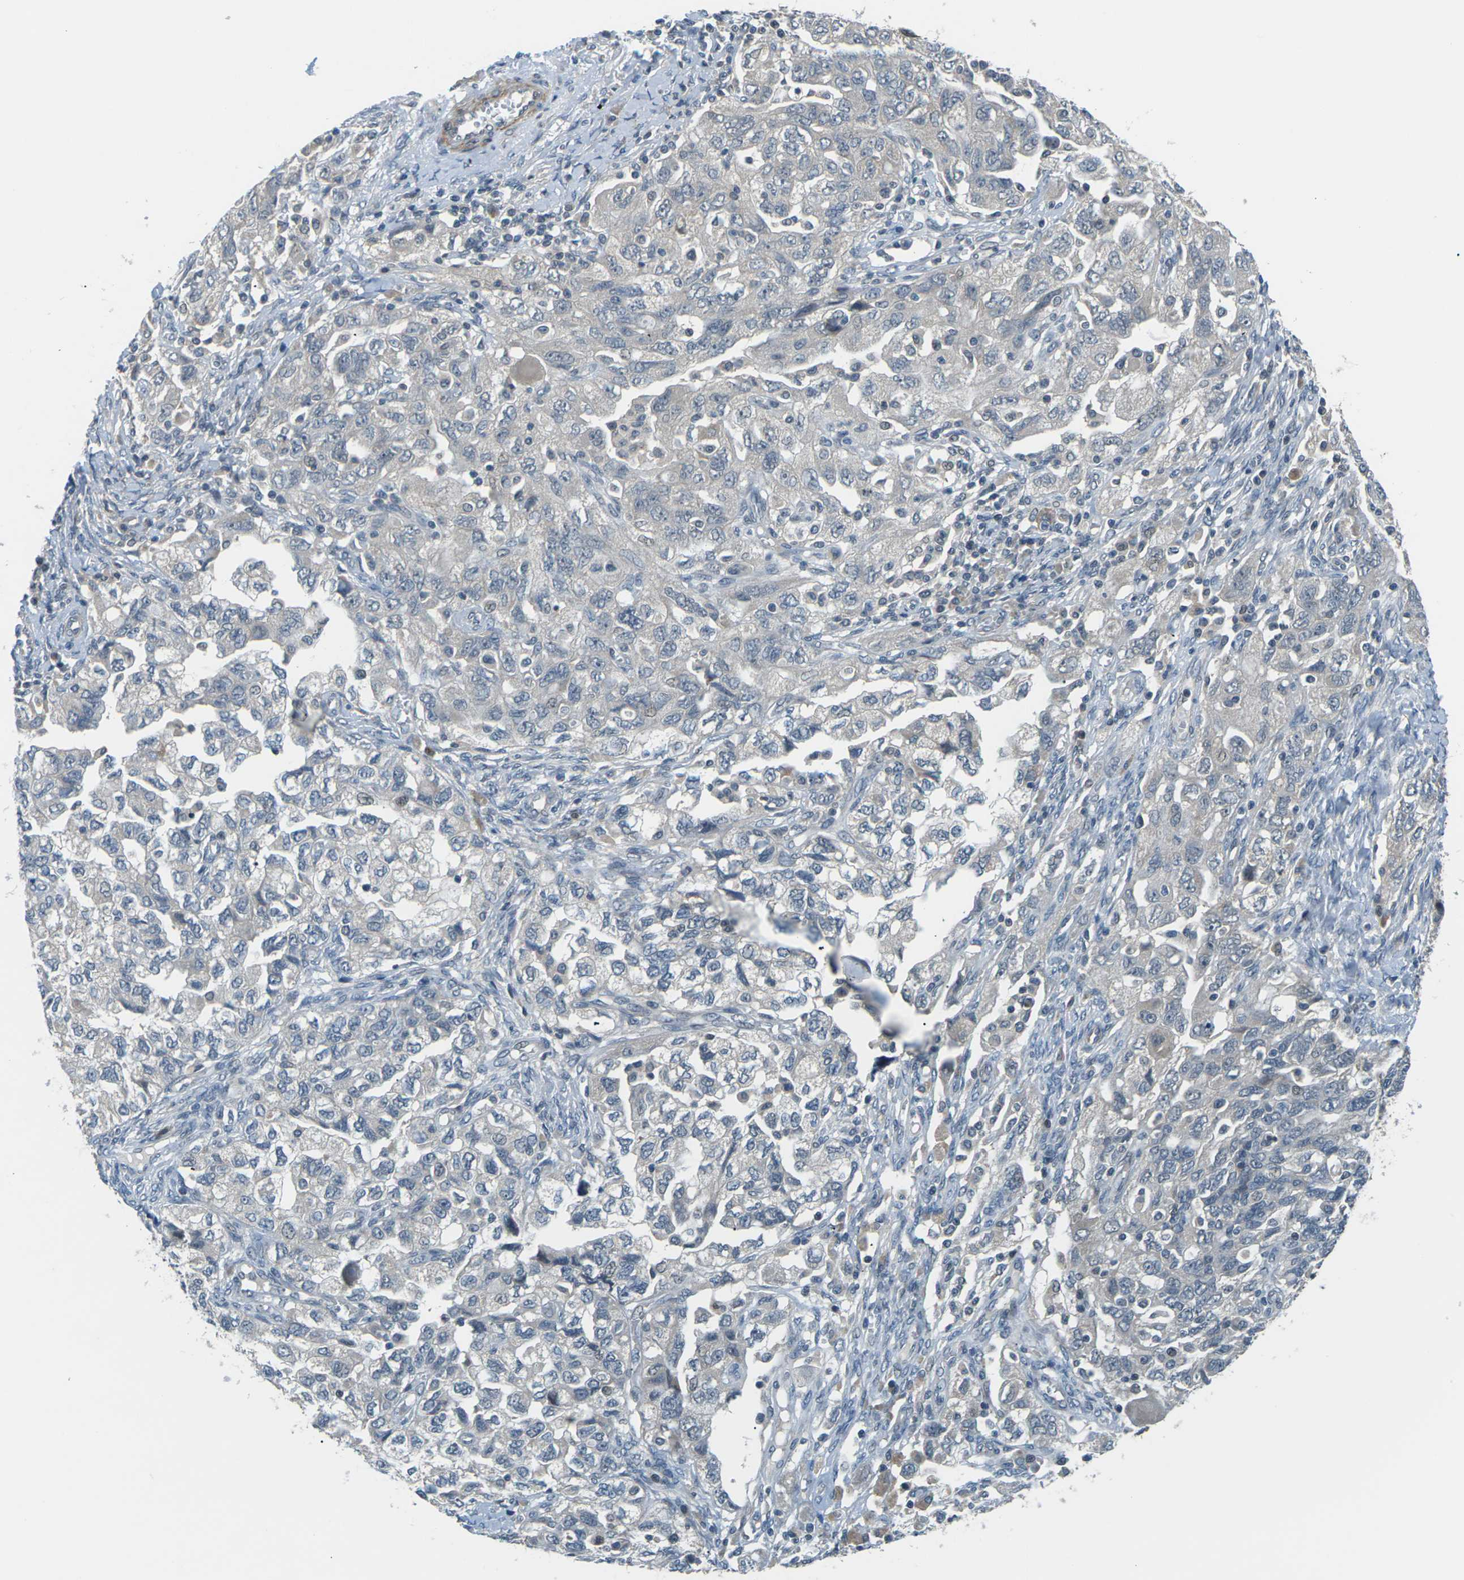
{"staining": {"intensity": "negative", "quantity": "none", "location": "none"}, "tissue": "ovarian cancer", "cell_type": "Tumor cells", "image_type": "cancer", "snomed": [{"axis": "morphology", "description": "Carcinoma, NOS"}, {"axis": "morphology", "description": "Cystadenocarcinoma, serous, NOS"}, {"axis": "topography", "description": "Ovary"}], "caption": "A high-resolution micrograph shows immunohistochemistry (IHC) staining of carcinoma (ovarian), which displays no significant expression in tumor cells.", "gene": "SLC13A3", "patient": {"sex": "female", "age": 69}}